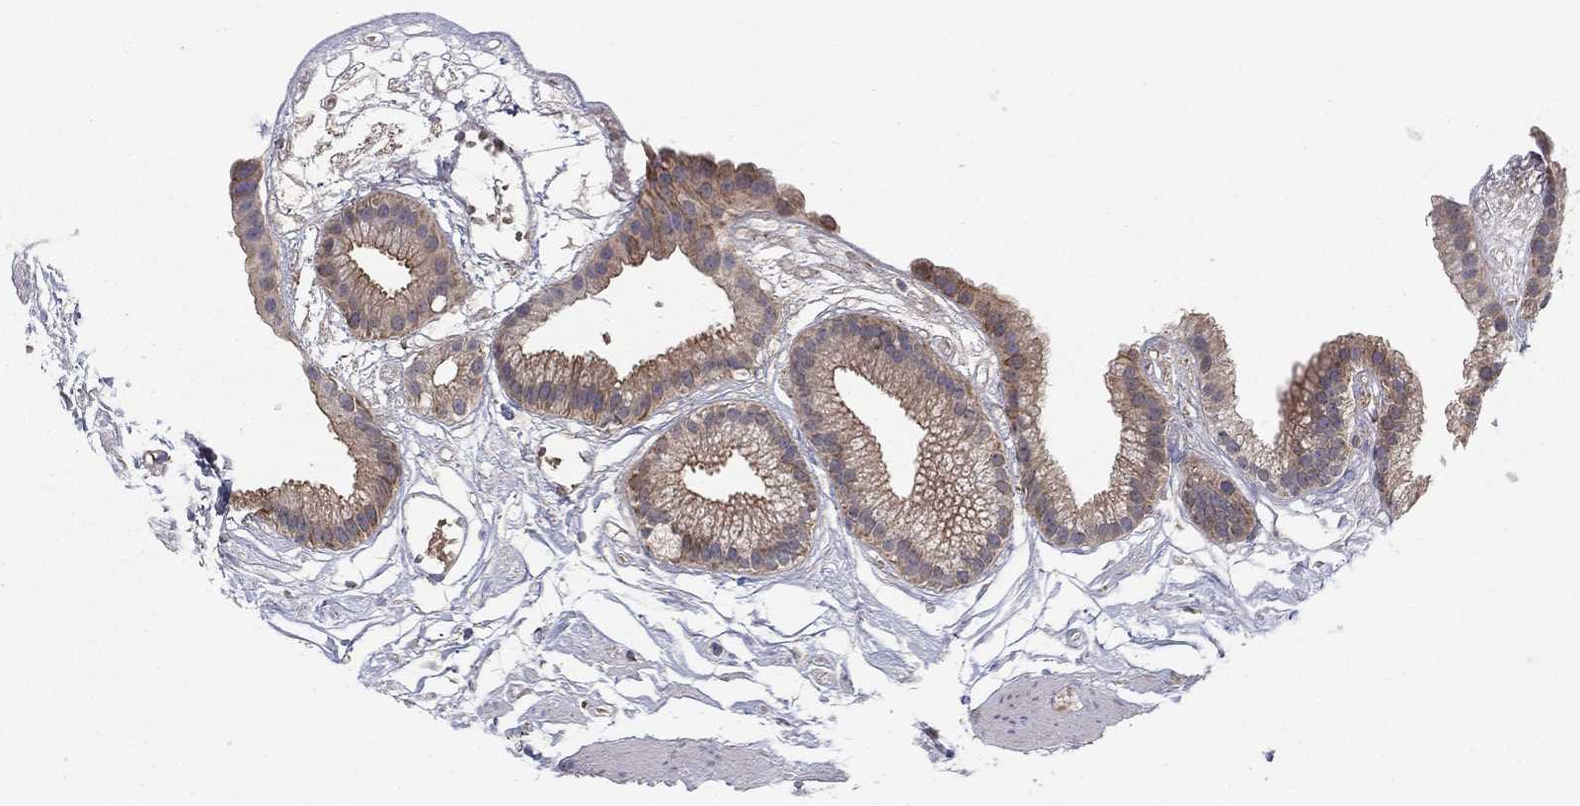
{"staining": {"intensity": "moderate", "quantity": "25%-75%", "location": "cytoplasmic/membranous"}, "tissue": "gallbladder", "cell_type": "Glandular cells", "image_type": "normal", "snomed": [{"axis": "morphology", "description": "Normal tissue, NOS"}, {"axis": "topography", "description": "Gallbladder"}], "caption": "Immunohistochemical staining of normal human gallbladder demonstrates medium levels of moderate cytoplasmic/membranous staining in about 25%-75% of glandular cells.", "gene": "BCL11A", "patient": {"sex": "female", "age": 45}}